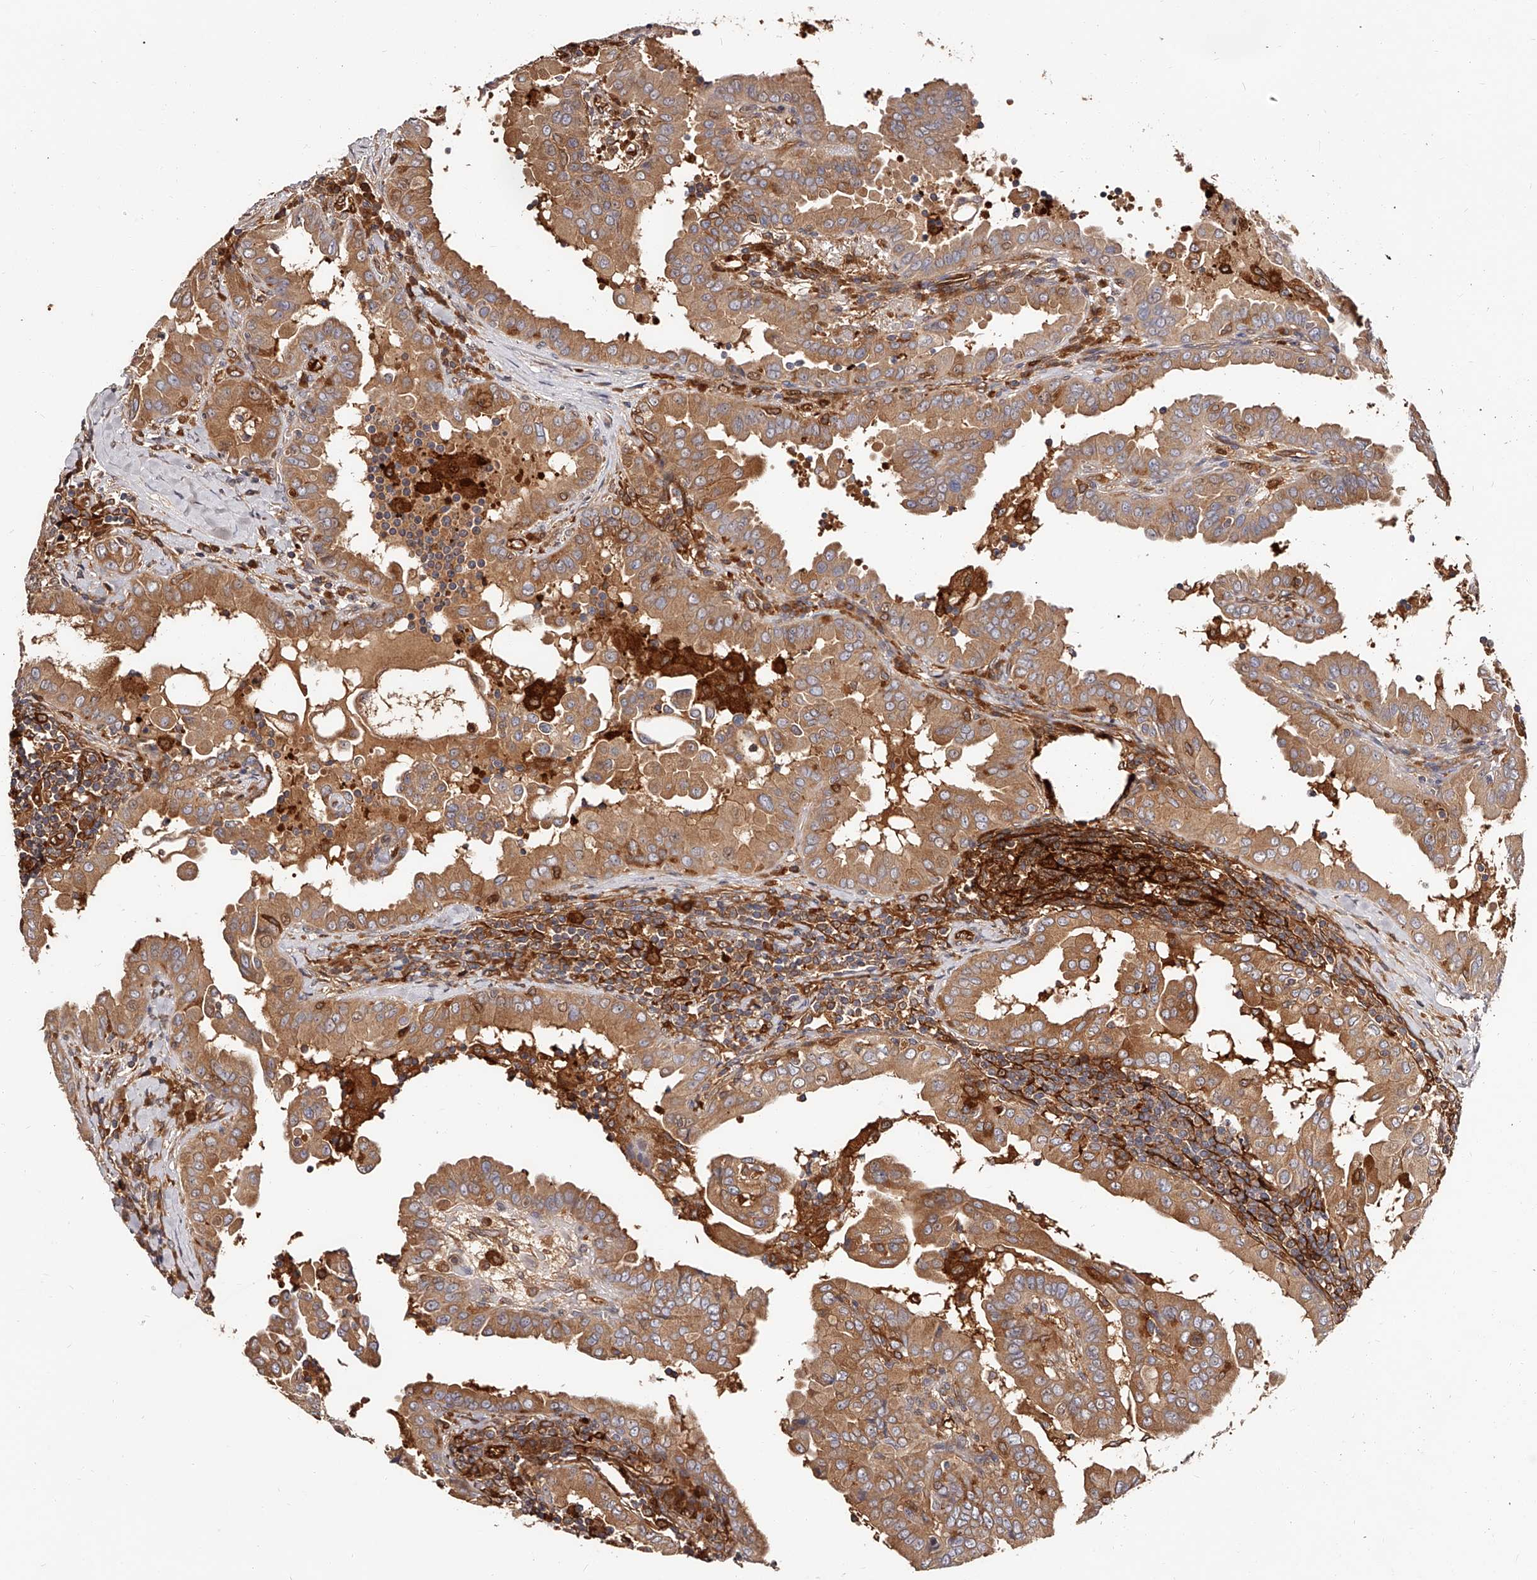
{"staining": {"intensity": "moderate", "quantity": ">75%", "location": "cytoplasmic/membranous"}, "tissue": "thyroid cancer", "cell_type": "Tumor cells", "image_type": "cancer", "snomed": [{"axis": "morphology", "description": "Papillary adenocarcinoma, NOS"}, {"axis": "topography", "description": "Thyroid gland"}], "caption": "An immunohistochemistry histopathology image of neoplastic tissue is shown. Protein staining in brown labels moderate cytoplasmic/membranous positivity in papillary adenocarcinoma (thyroid) within tumor cells.", "gene": "LAP3", "patient": {"sex": "male", "age": 33}}